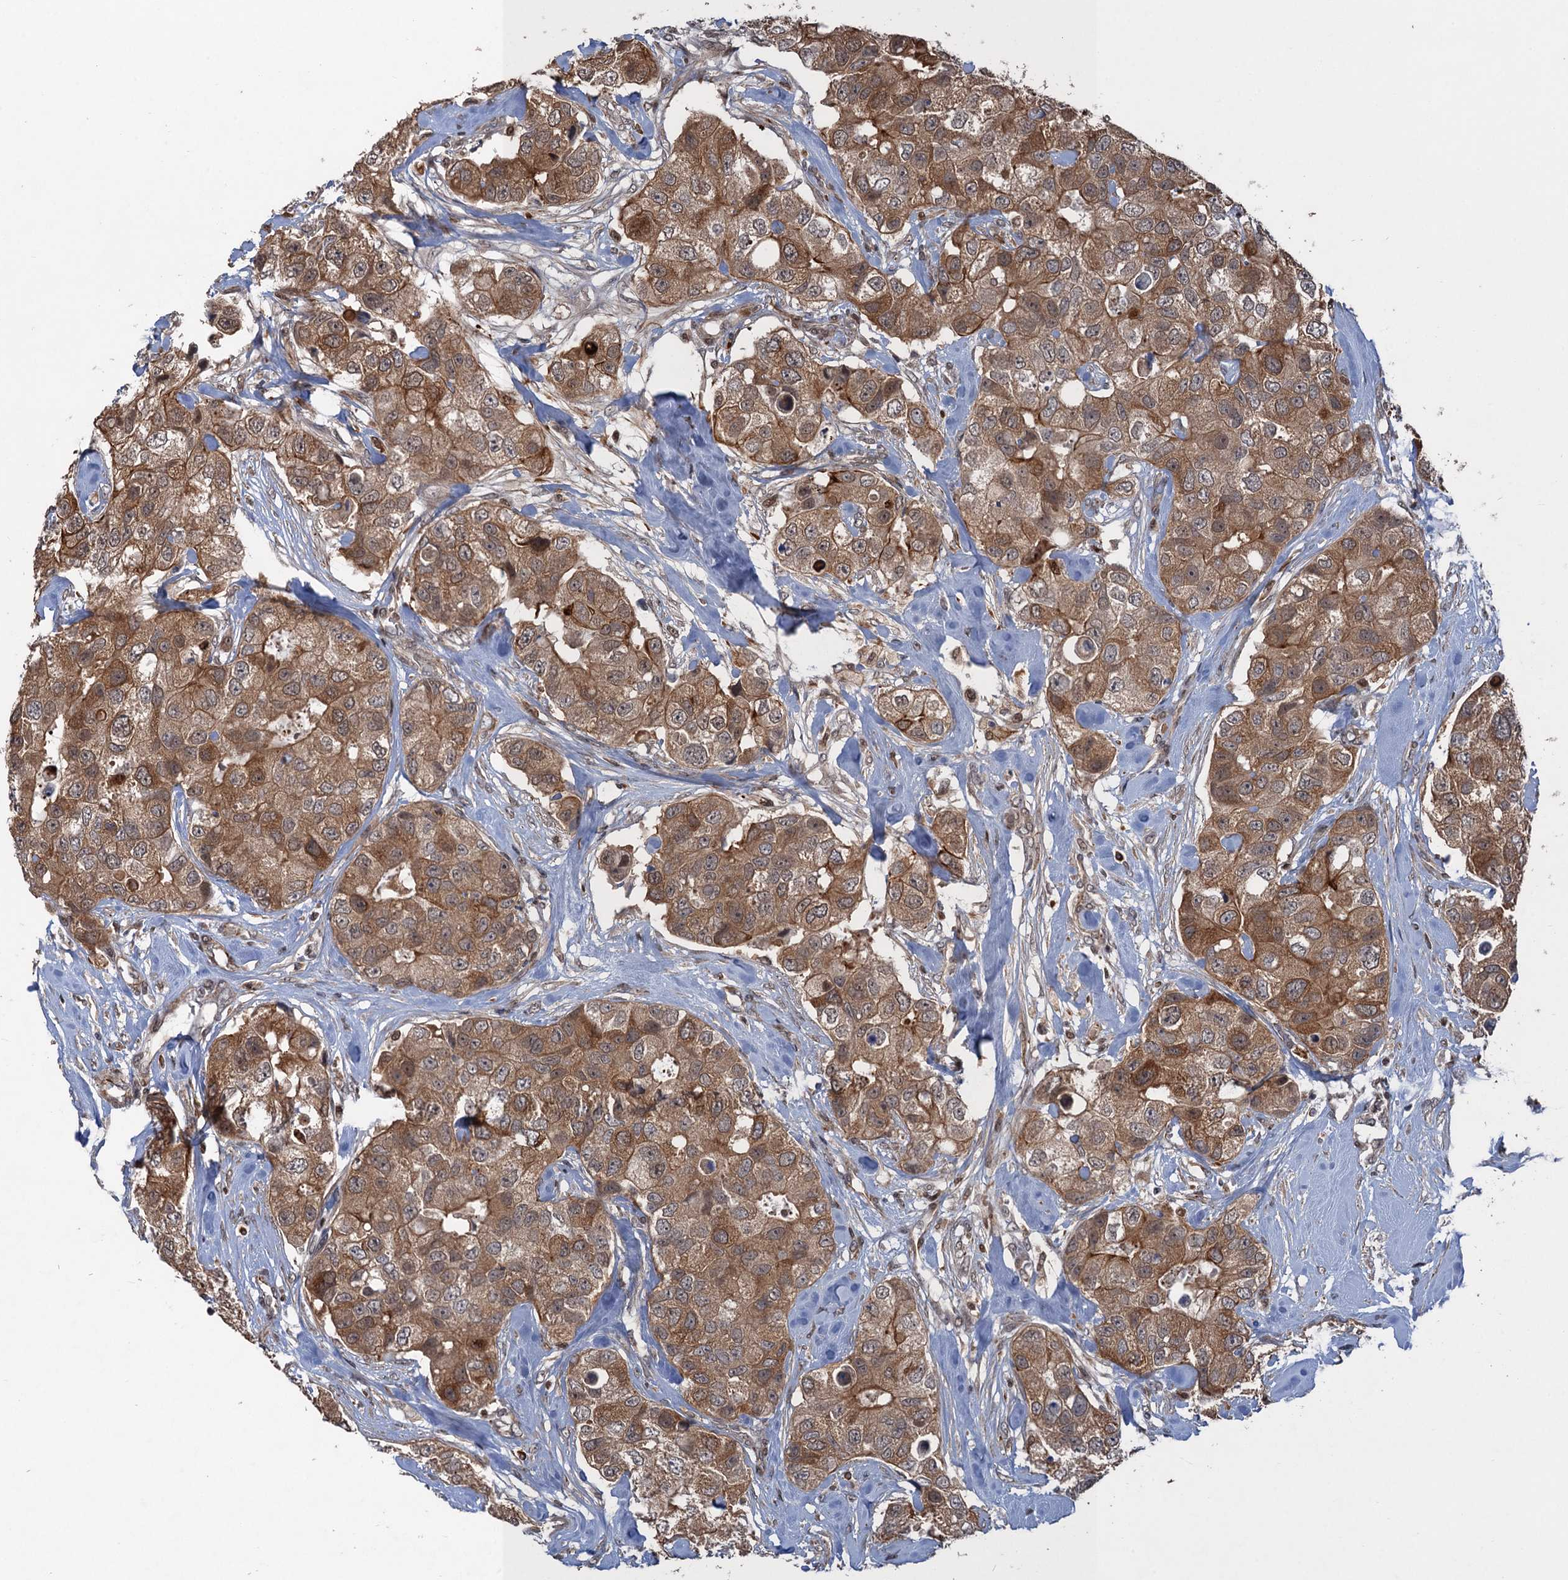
{"staining": {"intensity": "moderate", "quantity": ">75%", "location": "cytoplasmic/membranous"}, "tissue": "breast cancer", "cell_type": "Tumor cells", "image_type": "cancer", "snomed": [{"axis": "morphology", "description": "Duct carcinoma"}, {"axis": "topography", "description": "Breast"}], "caption": "Breast intraductal carcinoma stained with immunohistochemistry (IHC) displays moderate cytoplasmic/membranous staining in approximately >75% of tumor cells. (IHC, brightfield microscopy, high magnification).", "gene": "TTC31", "patient": {"sex": "female", "age": 62}}